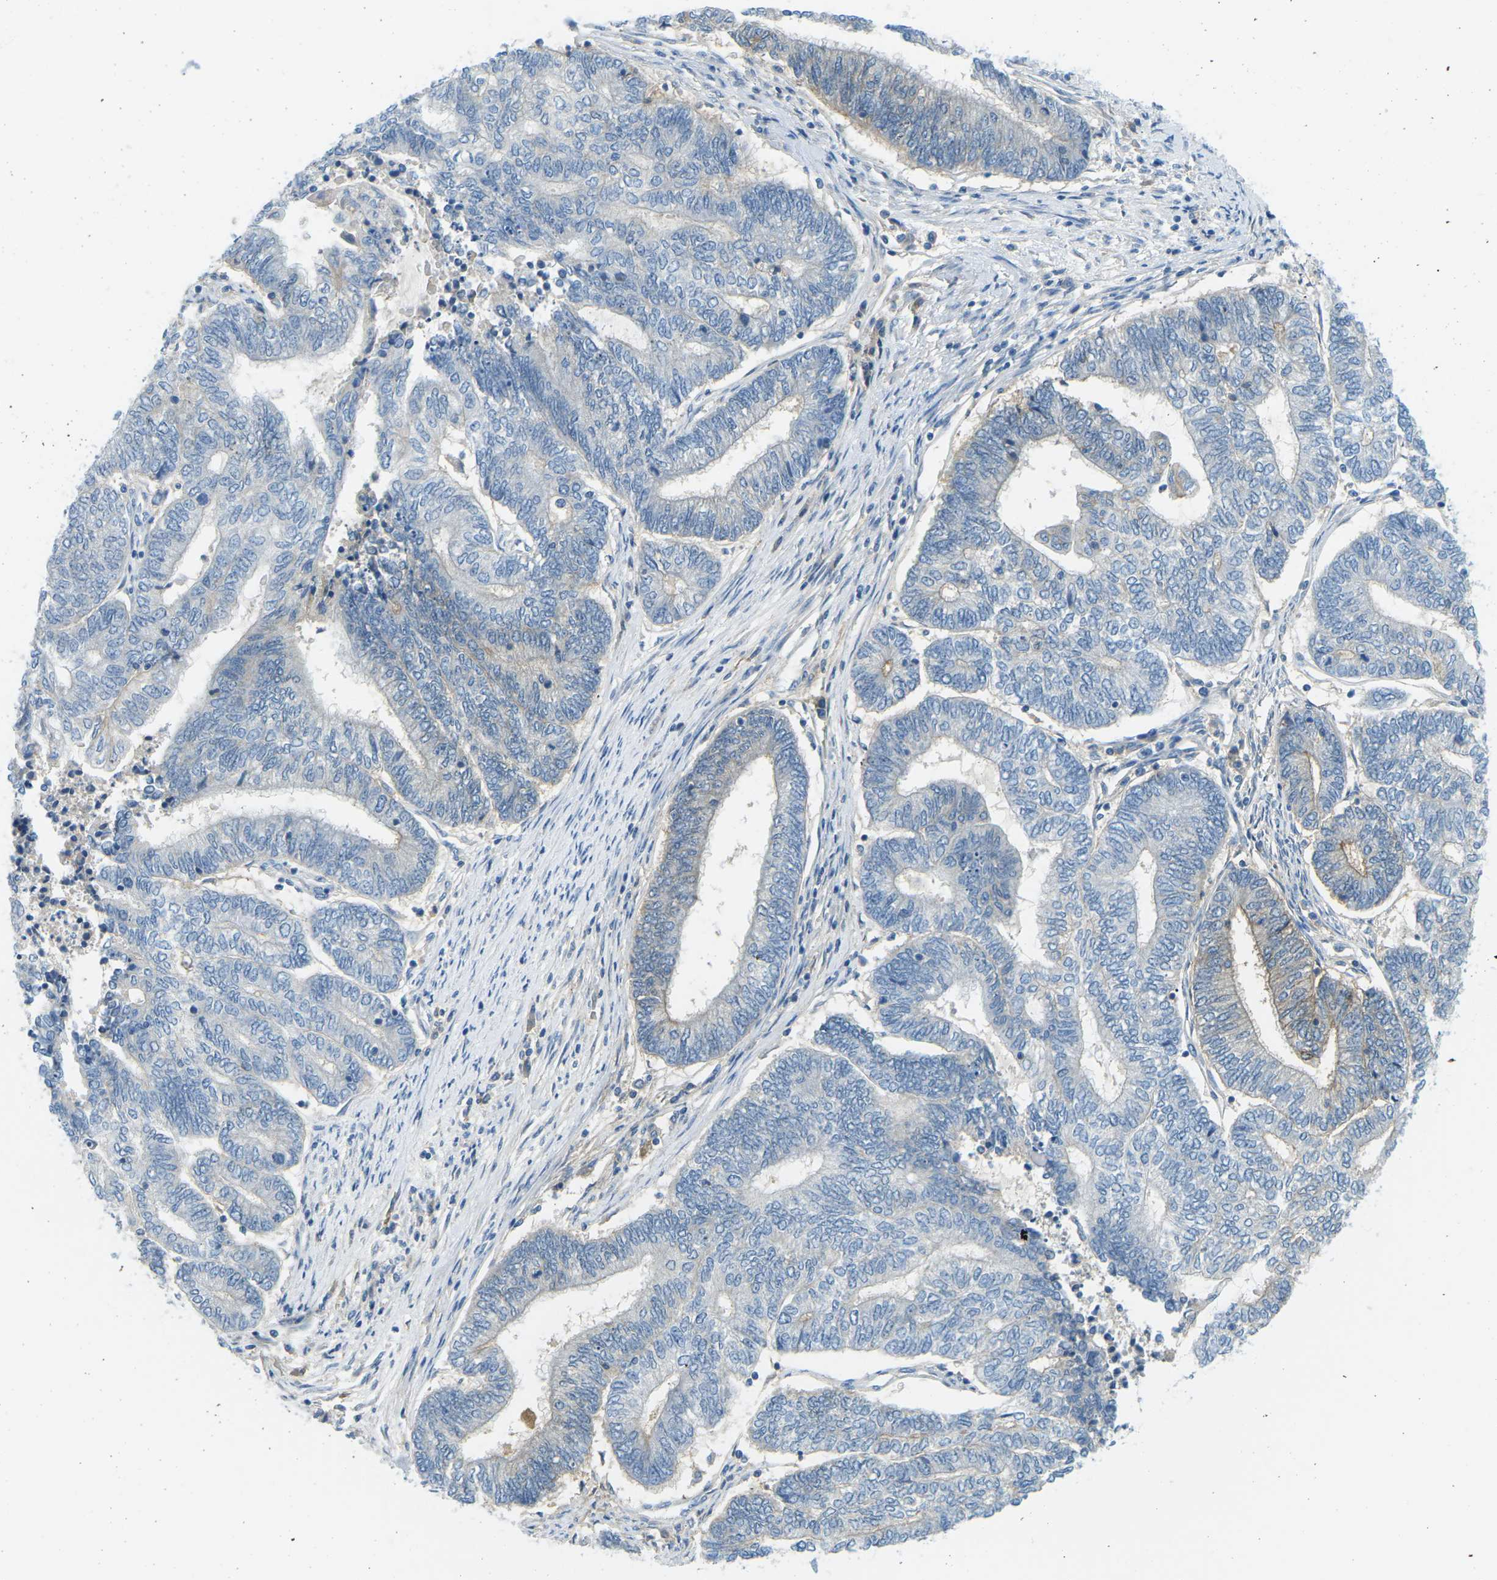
{"staining": {"intensity": "negative", "quantity": "none", "location": "none"}, "tissue": "endometrial cancer", "cell_type": "Tumor cells", "image_type": "cancer", "snomed": [{"axis": "morphology", "description": "Adenocarcinoma, NOS"}, {"axis": "topography", "description": "Uterus"}, {"axis": "topography", "description": "Endometrium"}], "caption": "Photomicrograph shows no significant protein staining in tumor cells of adenocarcinoma (endometrial). Nuclei are stained in blue.", "gene": "CD47", "patient": {"sex": "female", "age": 70}}